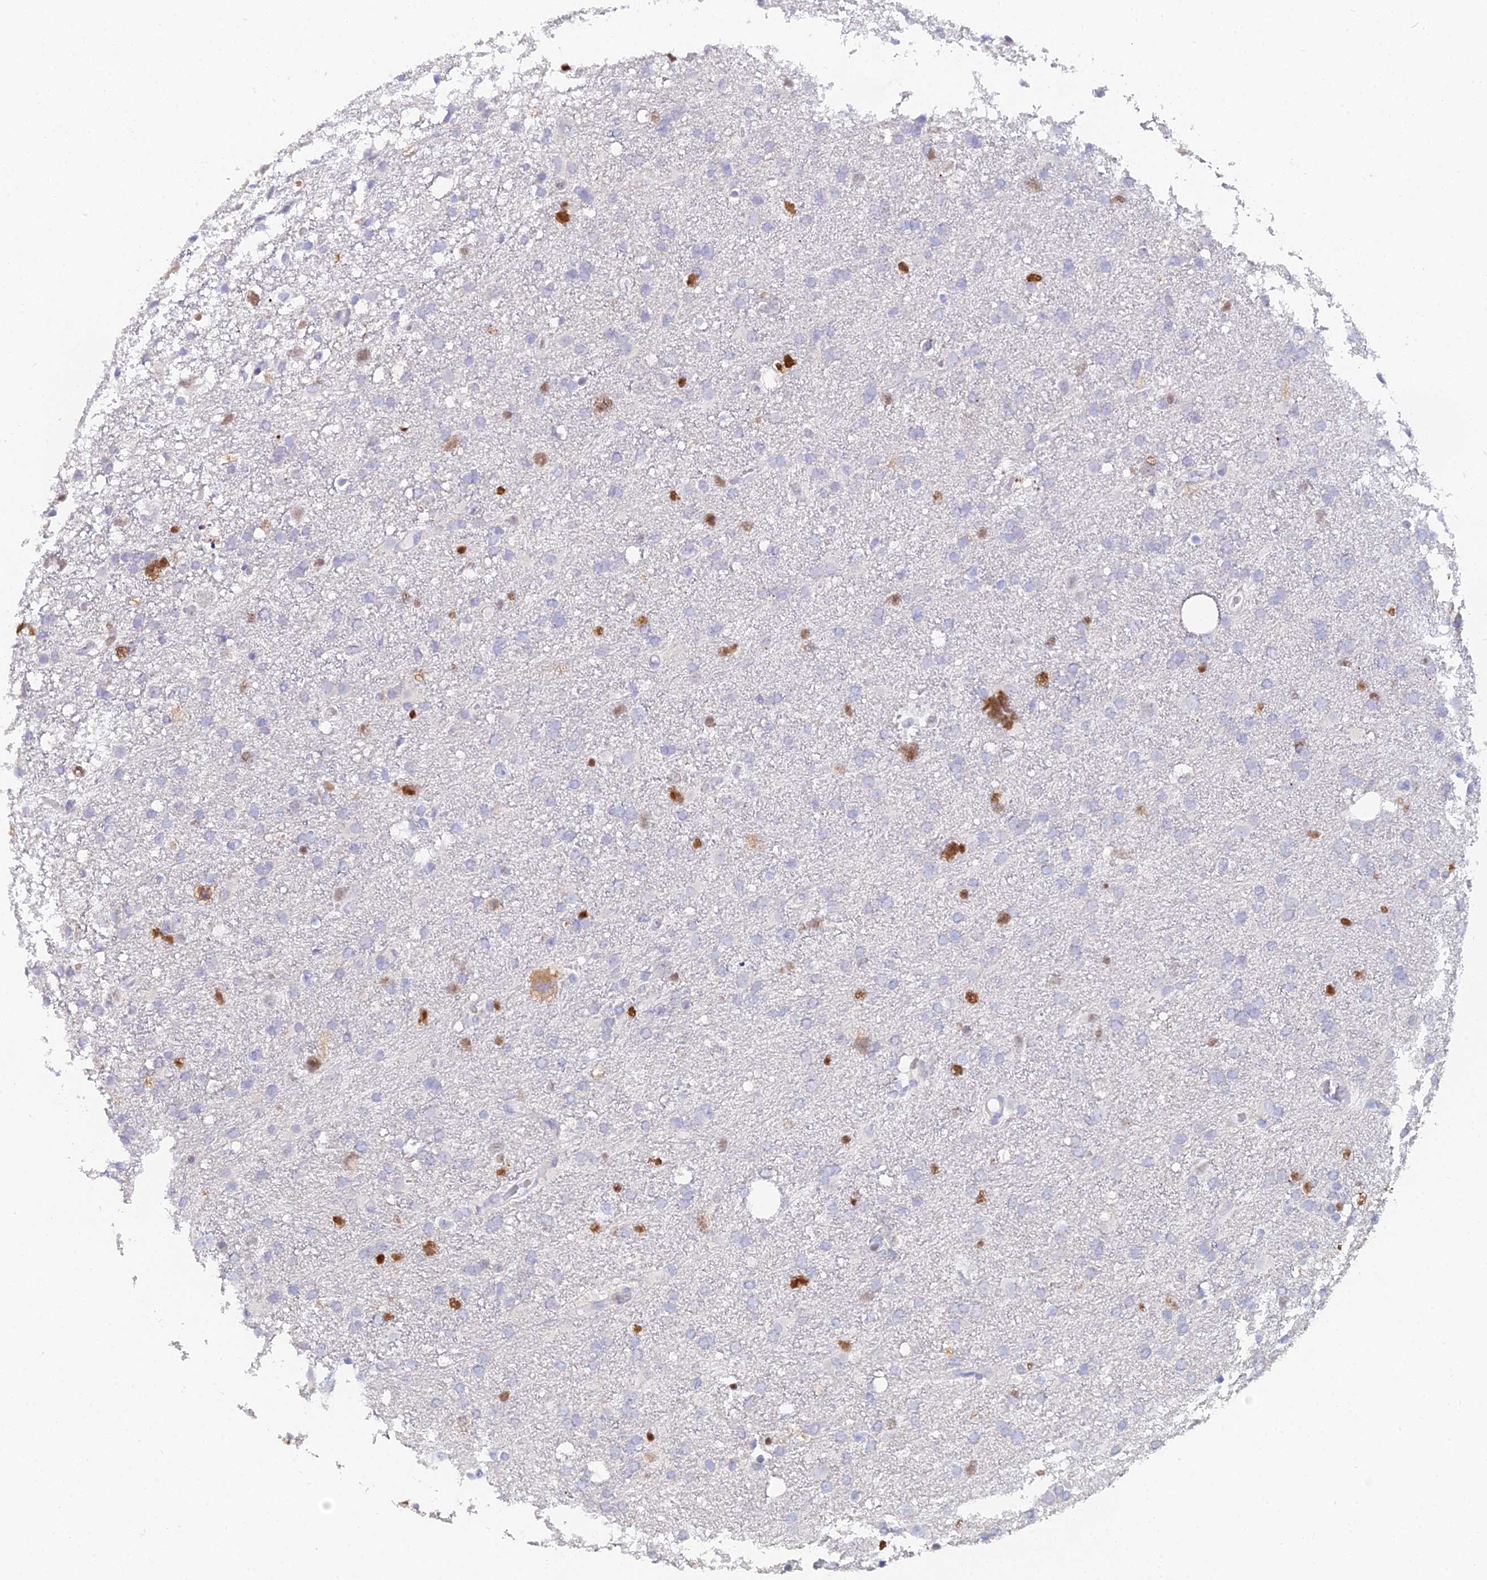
{"staining": {"intensity": "strong", "quantity": "<25%", "location": "cytoplasmic/membranous,nuclear"}, "tissue": "glioma", "cell_type": "Tumor cells", "image_type": "cancer", "snomed": [{"axis": "morphology", "description": "Glioma, malignant, High grade"}, {"axis": "topography", "description": "Brain"}], "caption": "DAB (3,3'-diaminobenzidine) immunohistochemical staining of human glioma reveals strong cytoplasmic/membranous and nuclear protein staining in about <25% of tumor cells.", "gene": "MCM2", "patient": {"sex": "male", "age": 61}}